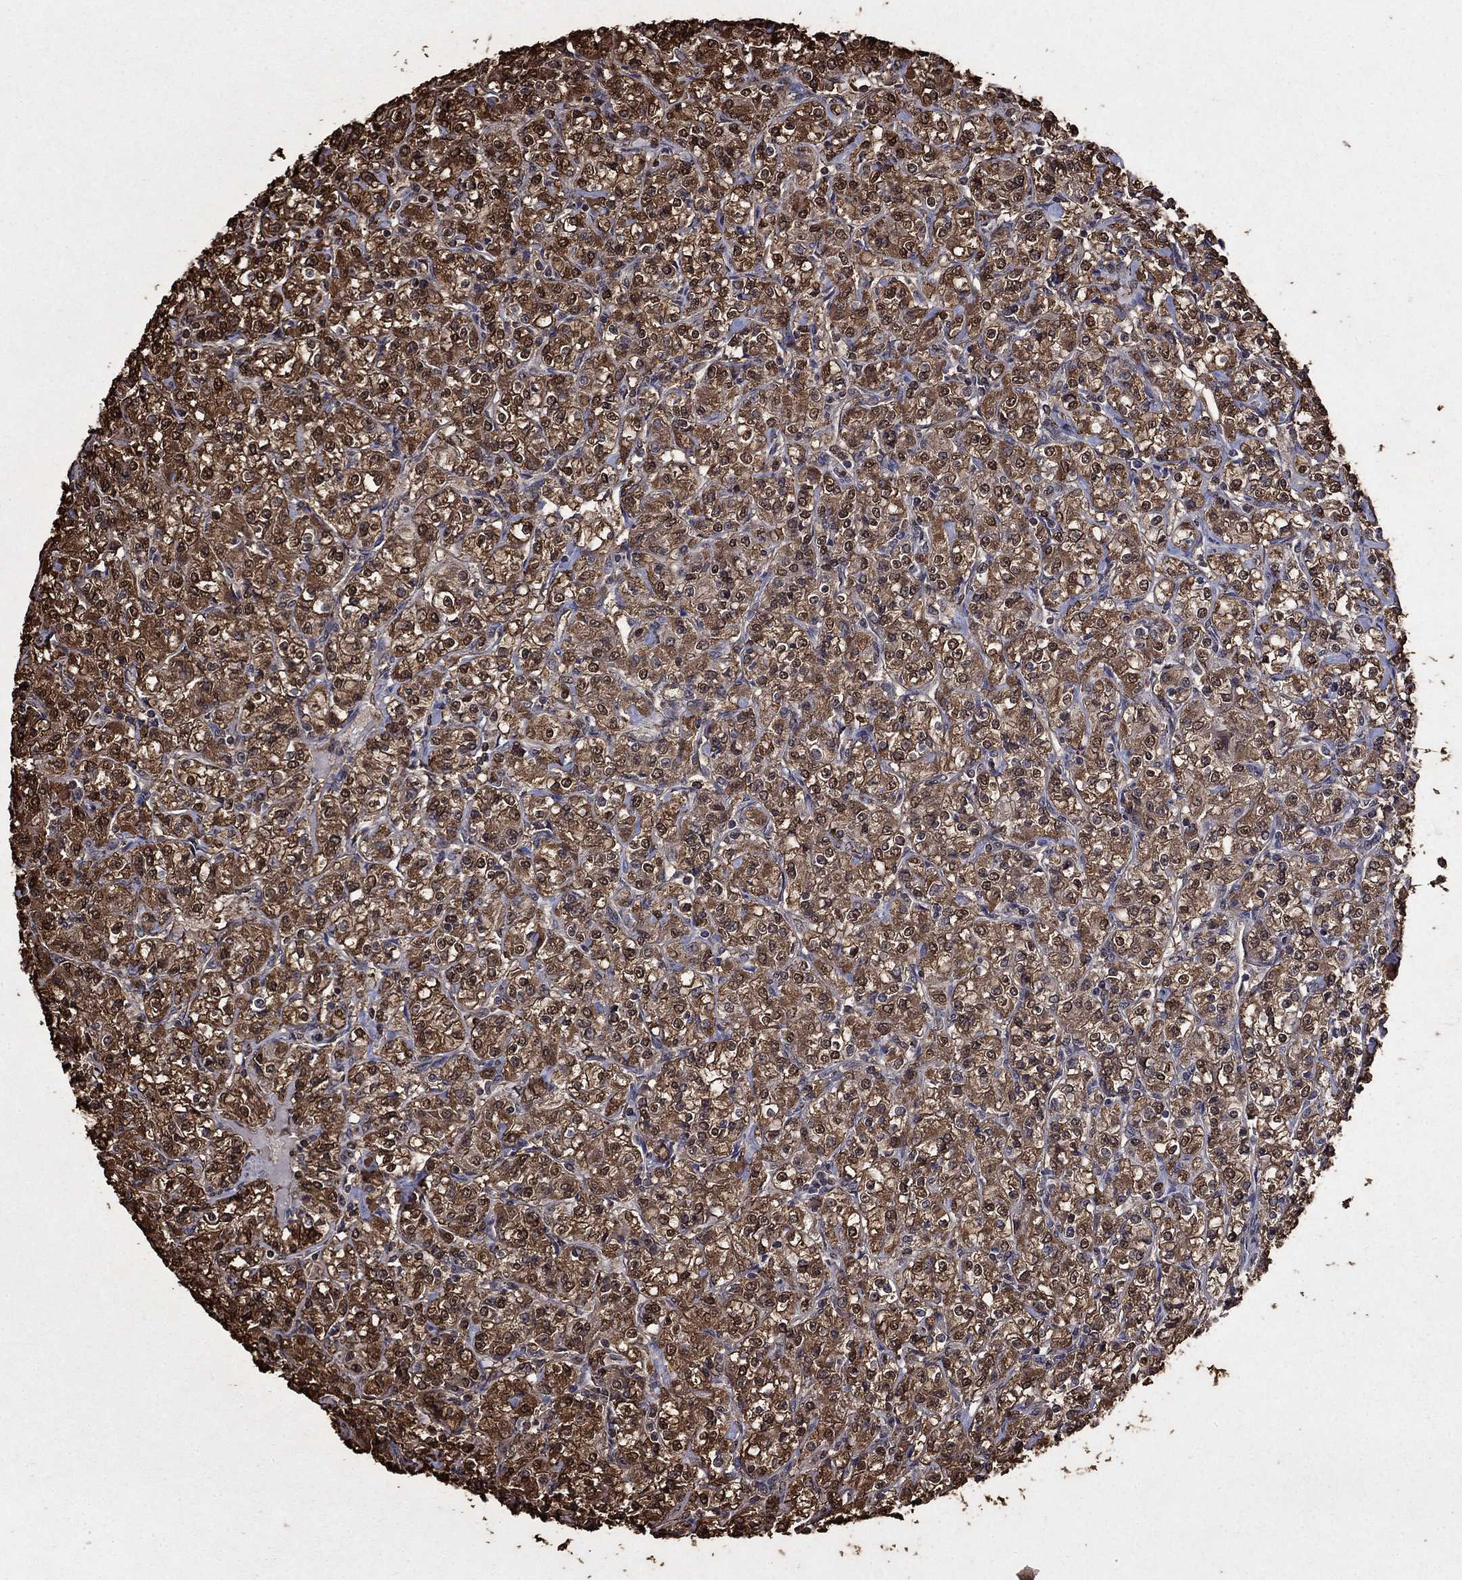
{"staining": {"intensity": "moderate", "quantity": ">75%", "location": "cytoplasmic/membranous,nuclear"}, "tissue": "renal cancer", "cell_type": "Tumor cells", "image_type": "cancer", "snomed": [{"axis": "morphology", "description": "Adenocarcinoma, NOS"}, {"axis": "topography", "description": "Kidney"}], "caption": "The histopathology image reveals a brown stain indicating the presence of a protein in the cytoplasmic/membranous and nuclear of tumor cells in renal cancer (adenocarcinoma). Ihc stains the protein of interest in brown and the nuclei are stained blue.", "gene": "GAPDH", "patient": {"sex": "male", "age": 77}}